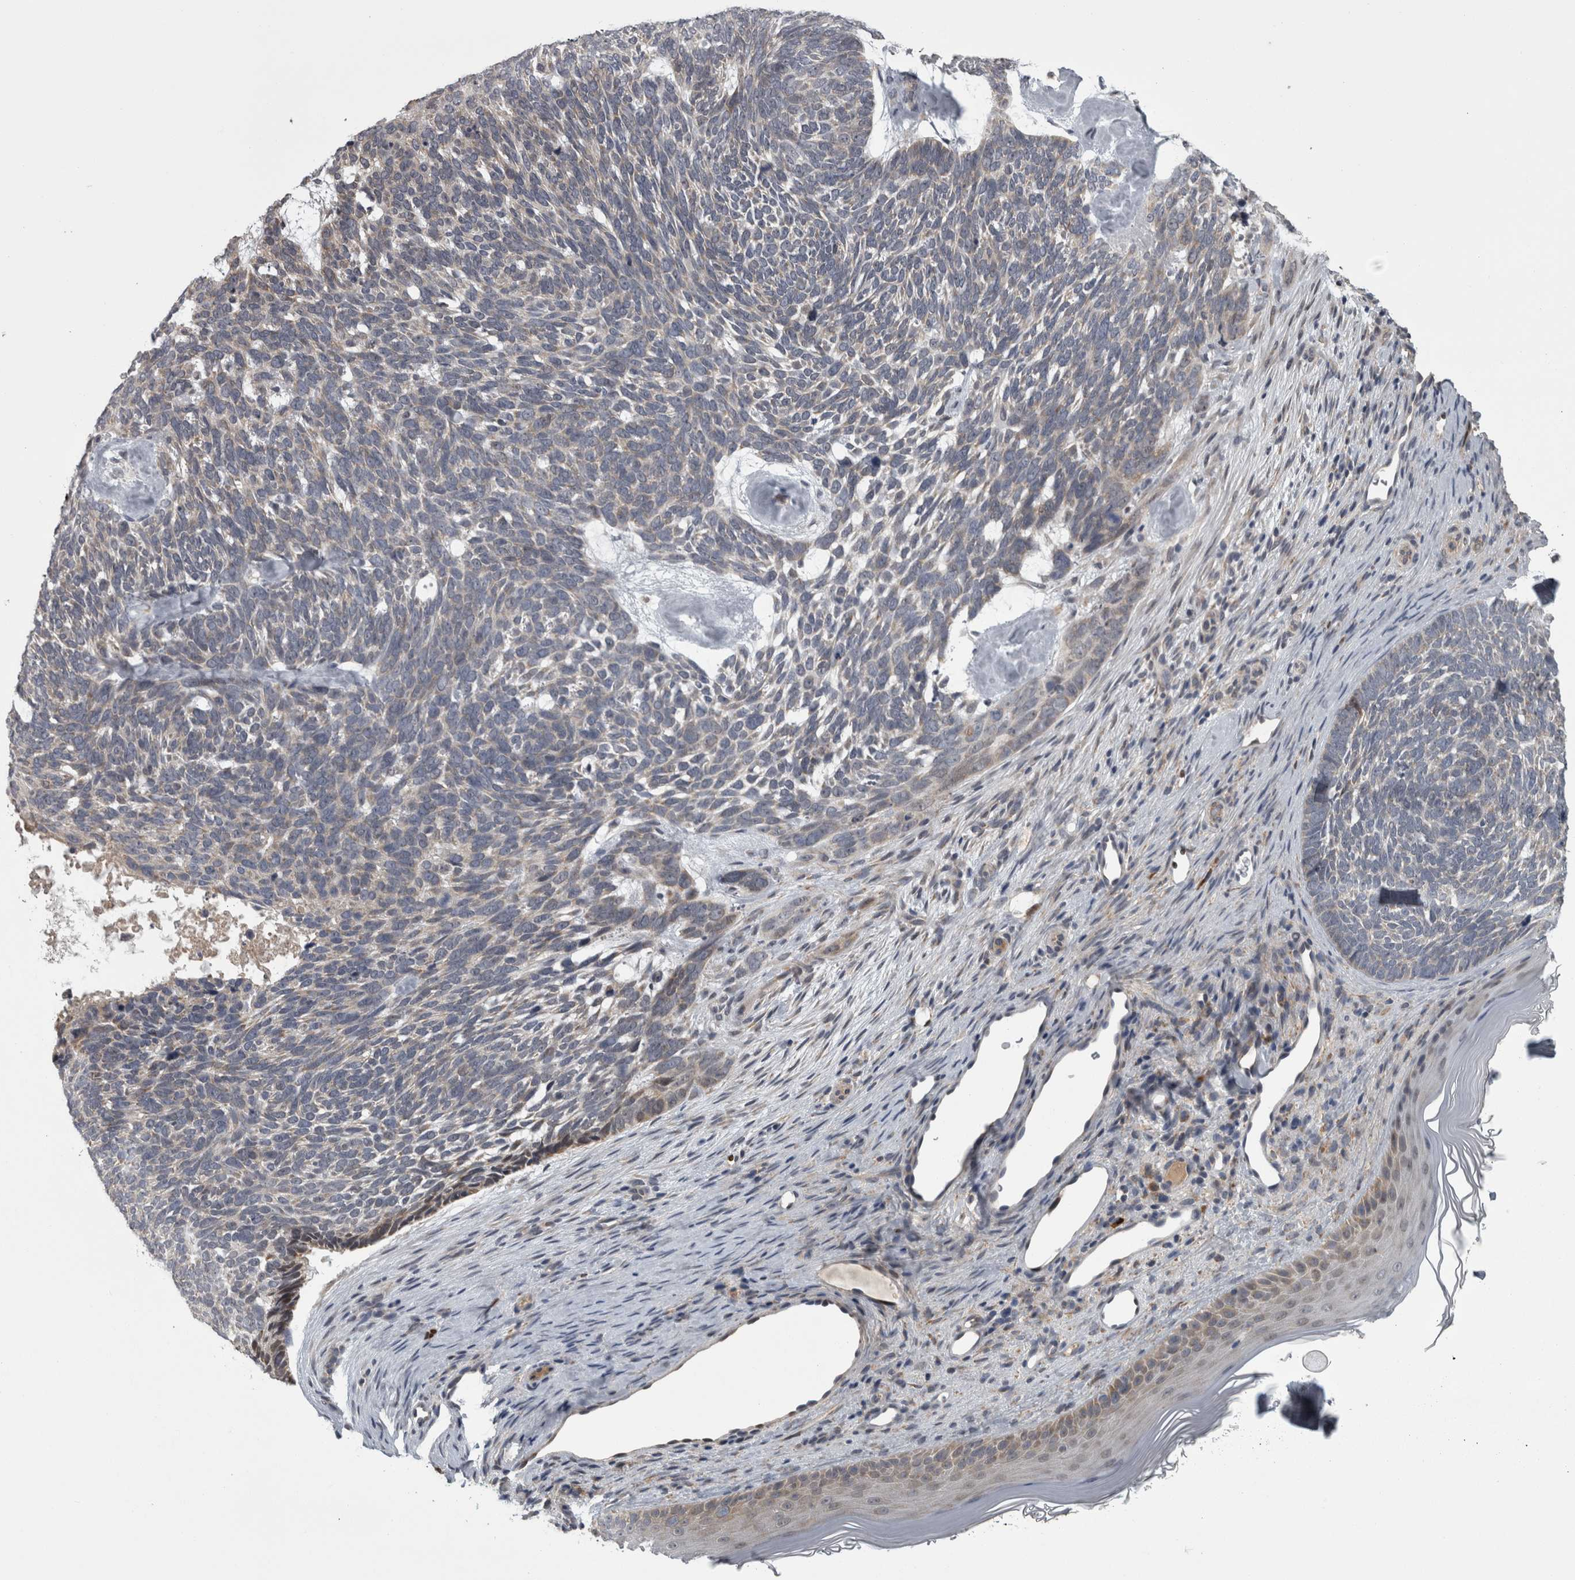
{"staining": {"intensity": "negative", "quantity": "none", "location": "none"}, "tissue": "skin cancer", "cell_type": "Tumor cells", "image_type": "cancer", "snomed": [{"axis": "morphology", "description": "Basal cell carcinoma"}, {"axis": "topography", "description": "Skin"}], "caption": "Immunohistochemistry of skin cancer (basal cell carcinoma) reveals no expression in tumor cells.", "gene": "DBT", "patient": {"sex": "female", "age": 85}}